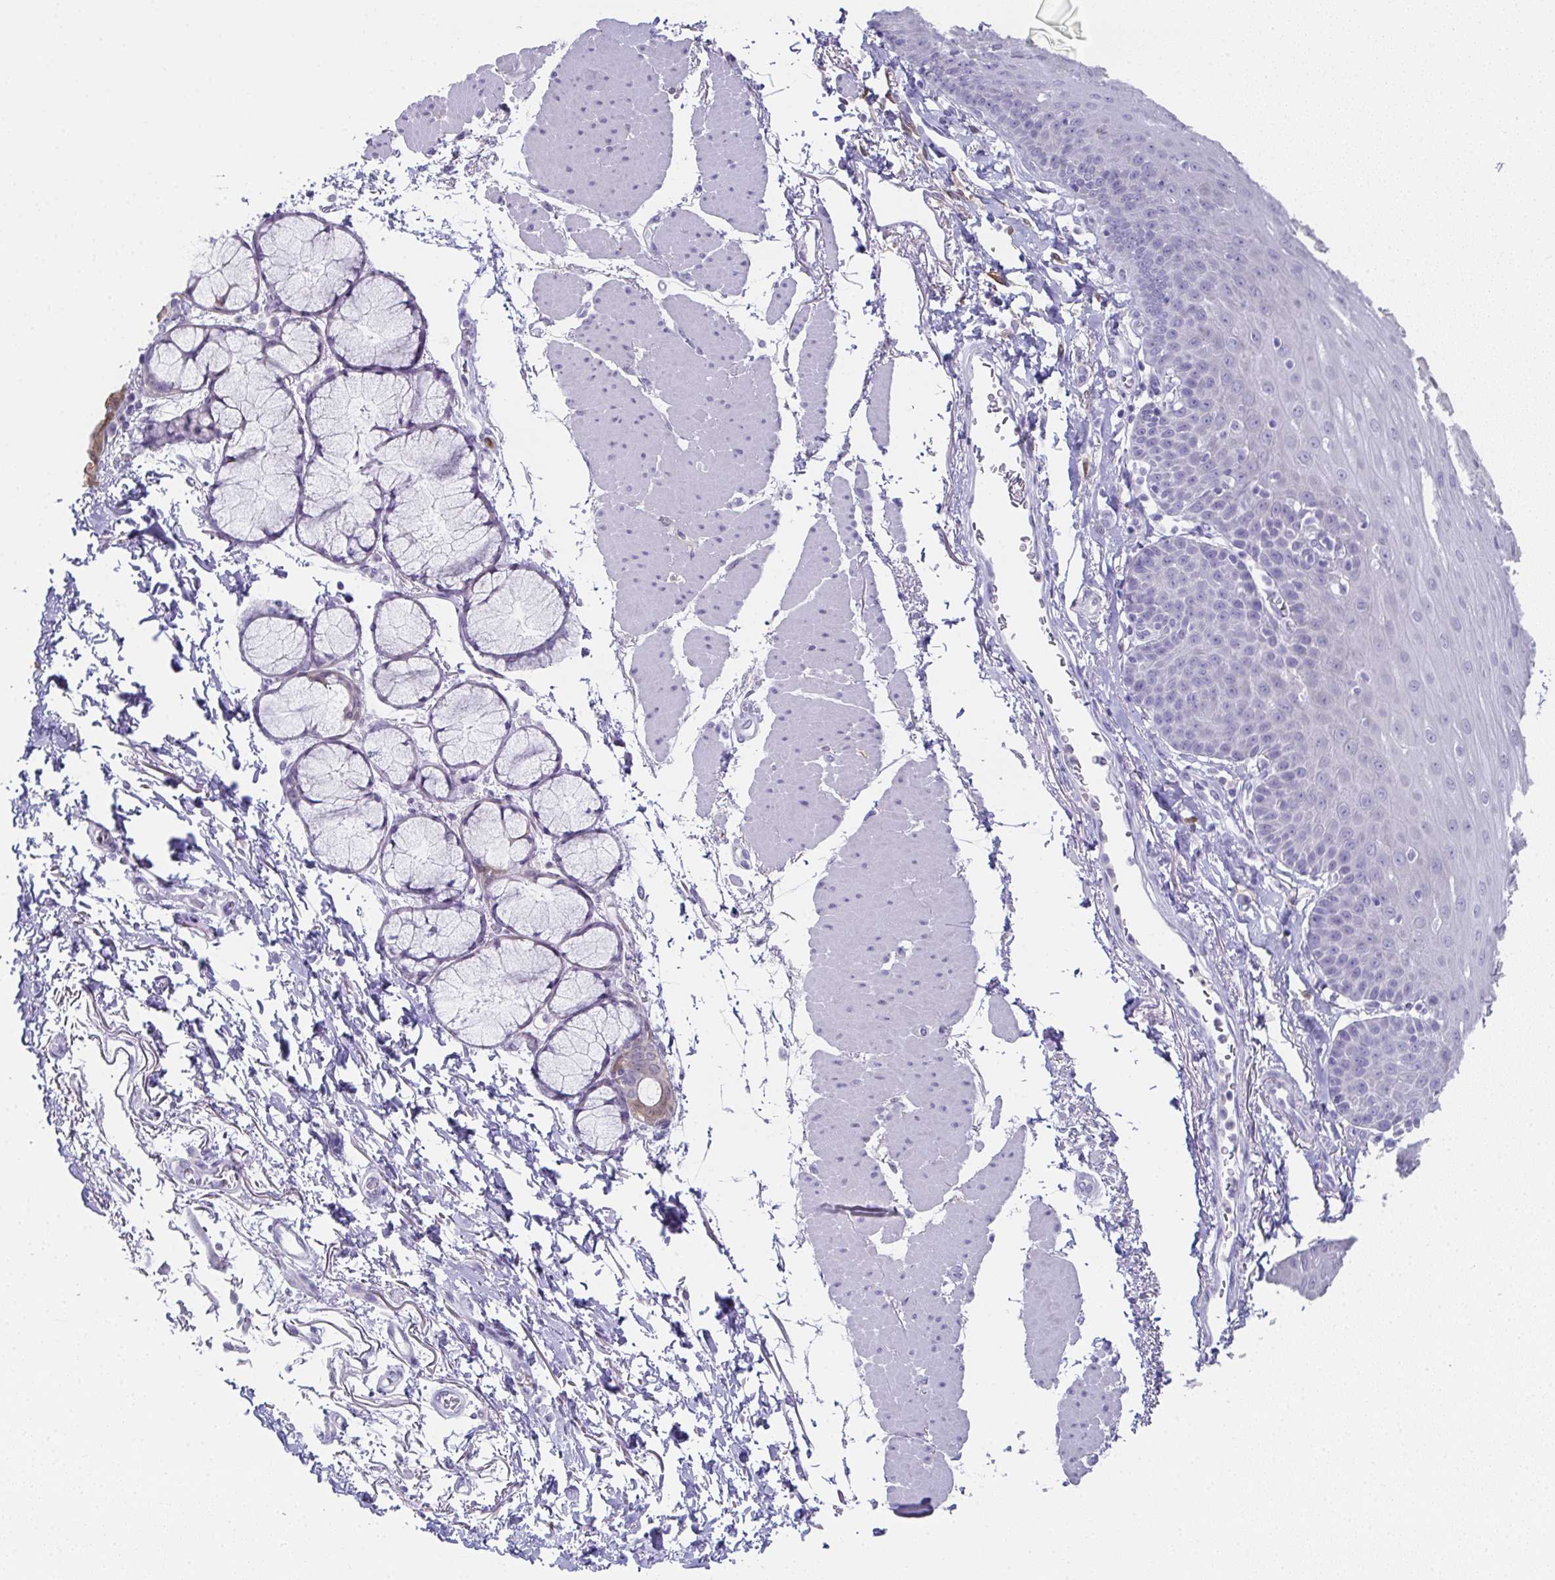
{"staining": {"intensity": "negative", "quantity": "none", "location": "none"}, "tissue": "esophagus", "cell_type": "Squamous epithelial cells", "image_type": "normal", "snomed": [{"axis": "morphology", "description": "Normal tissue, NOS"}, {"axis": "topography", "description": "Esophagus"}], "caption": "High power microscopy image of an immunohistochemistry (IHC) histopathology image of unremarkable esophagus, revealing no significant positivity in squamous epithelial cells. (Immunohistochemistry (ihc), brightfield microscopy, high magnification).", "gene": "RBP1", "patient": {"sex": "female", "age": 81}}